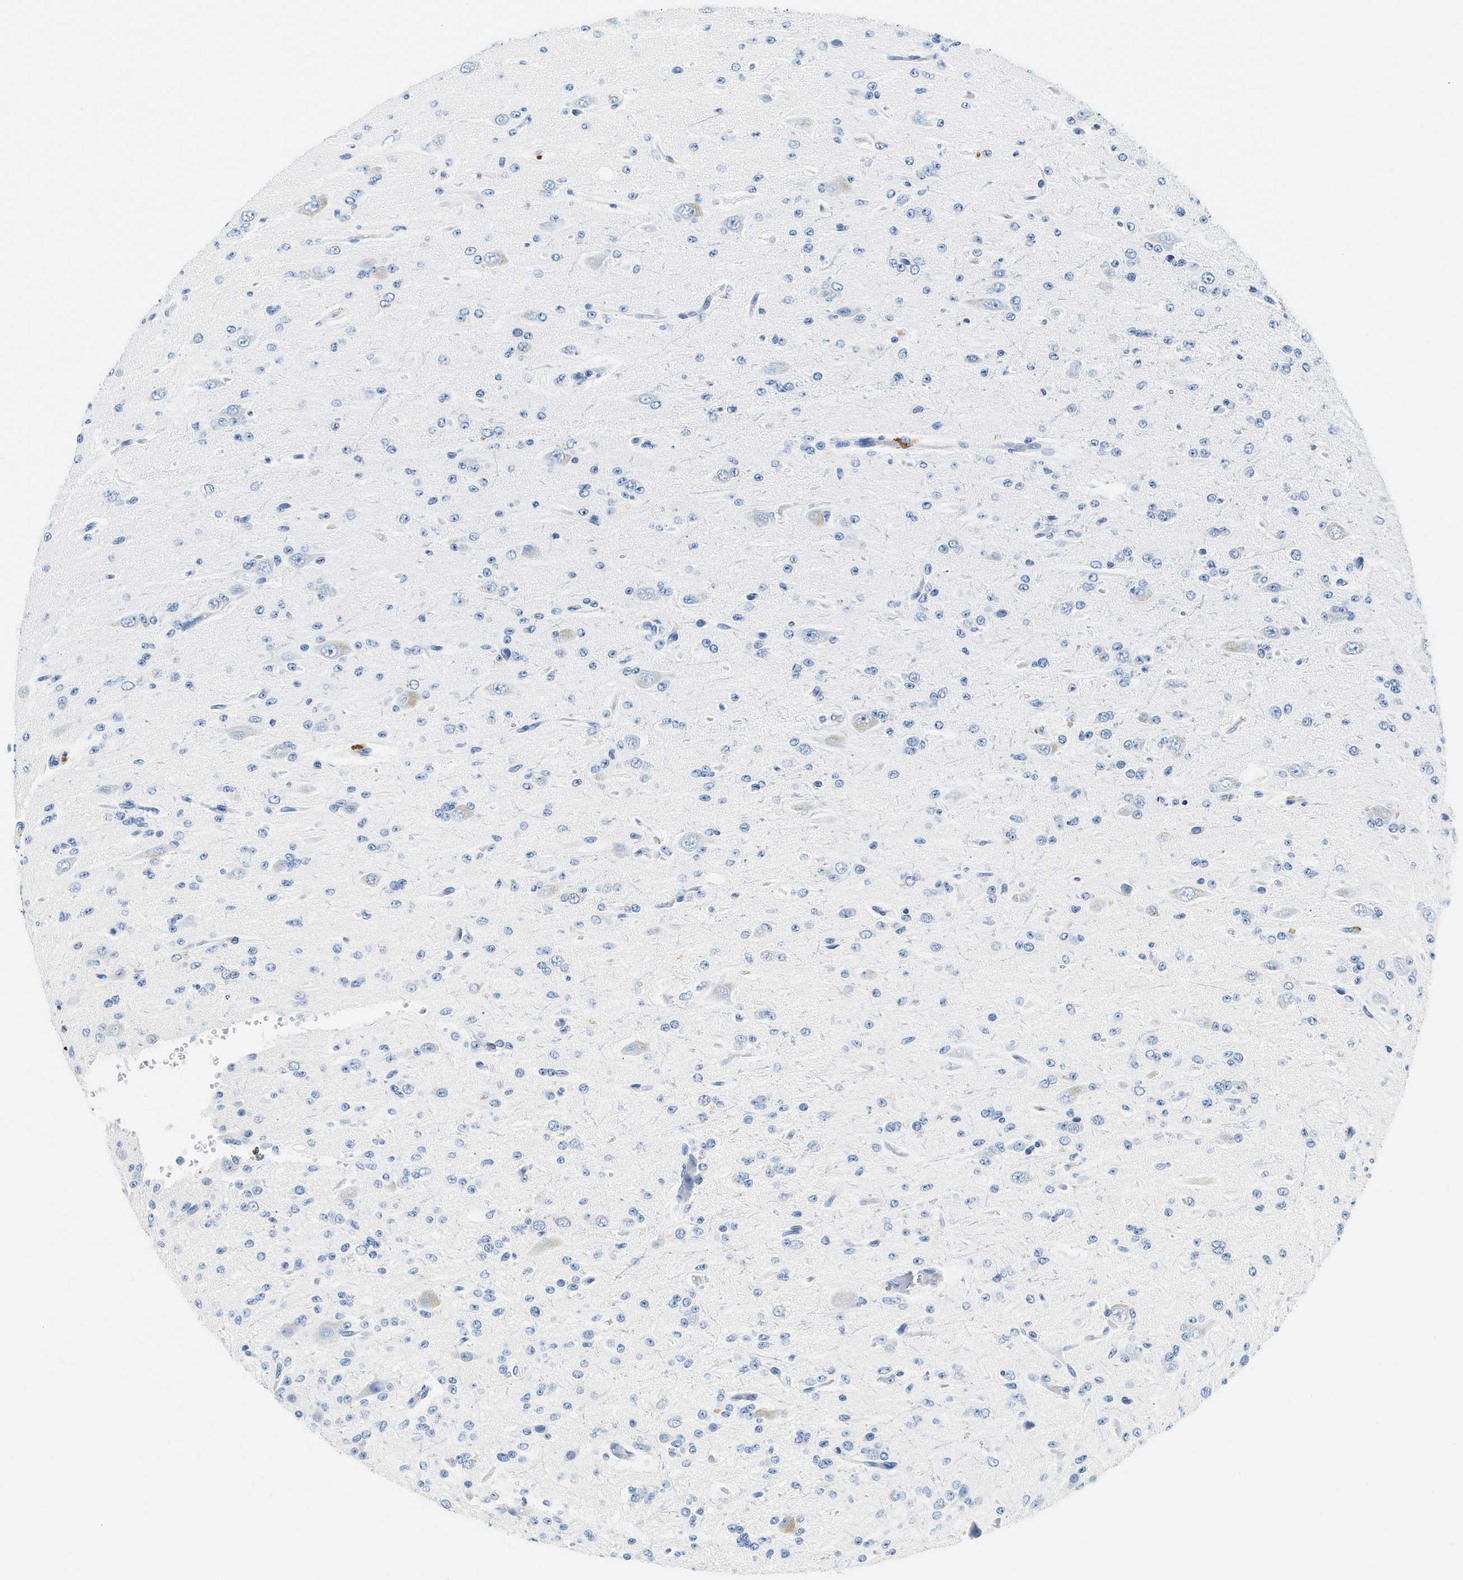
{"staining": {"intensity": "negative", "quantity": "none", "location": "none"}, "tissue": "glioma", "cell_type": "Tumor cells", "image_type": "cancer", "snomed": [{"axis": "morphology", "description": "Glioma, malignant, Low grade"}, {"axis": "topography", "description": "Brain"}], "caption": "Tumor cells are negative for protein expression in human malignant glioma (low-grade). The staining is performed using DAB (3,3'-diaminobenzidine) brown chromogen with nuclei counter-stained in using hematoxylin.", "gene": "STXBP2", "patient": {"sex": "male", "age": 38}}